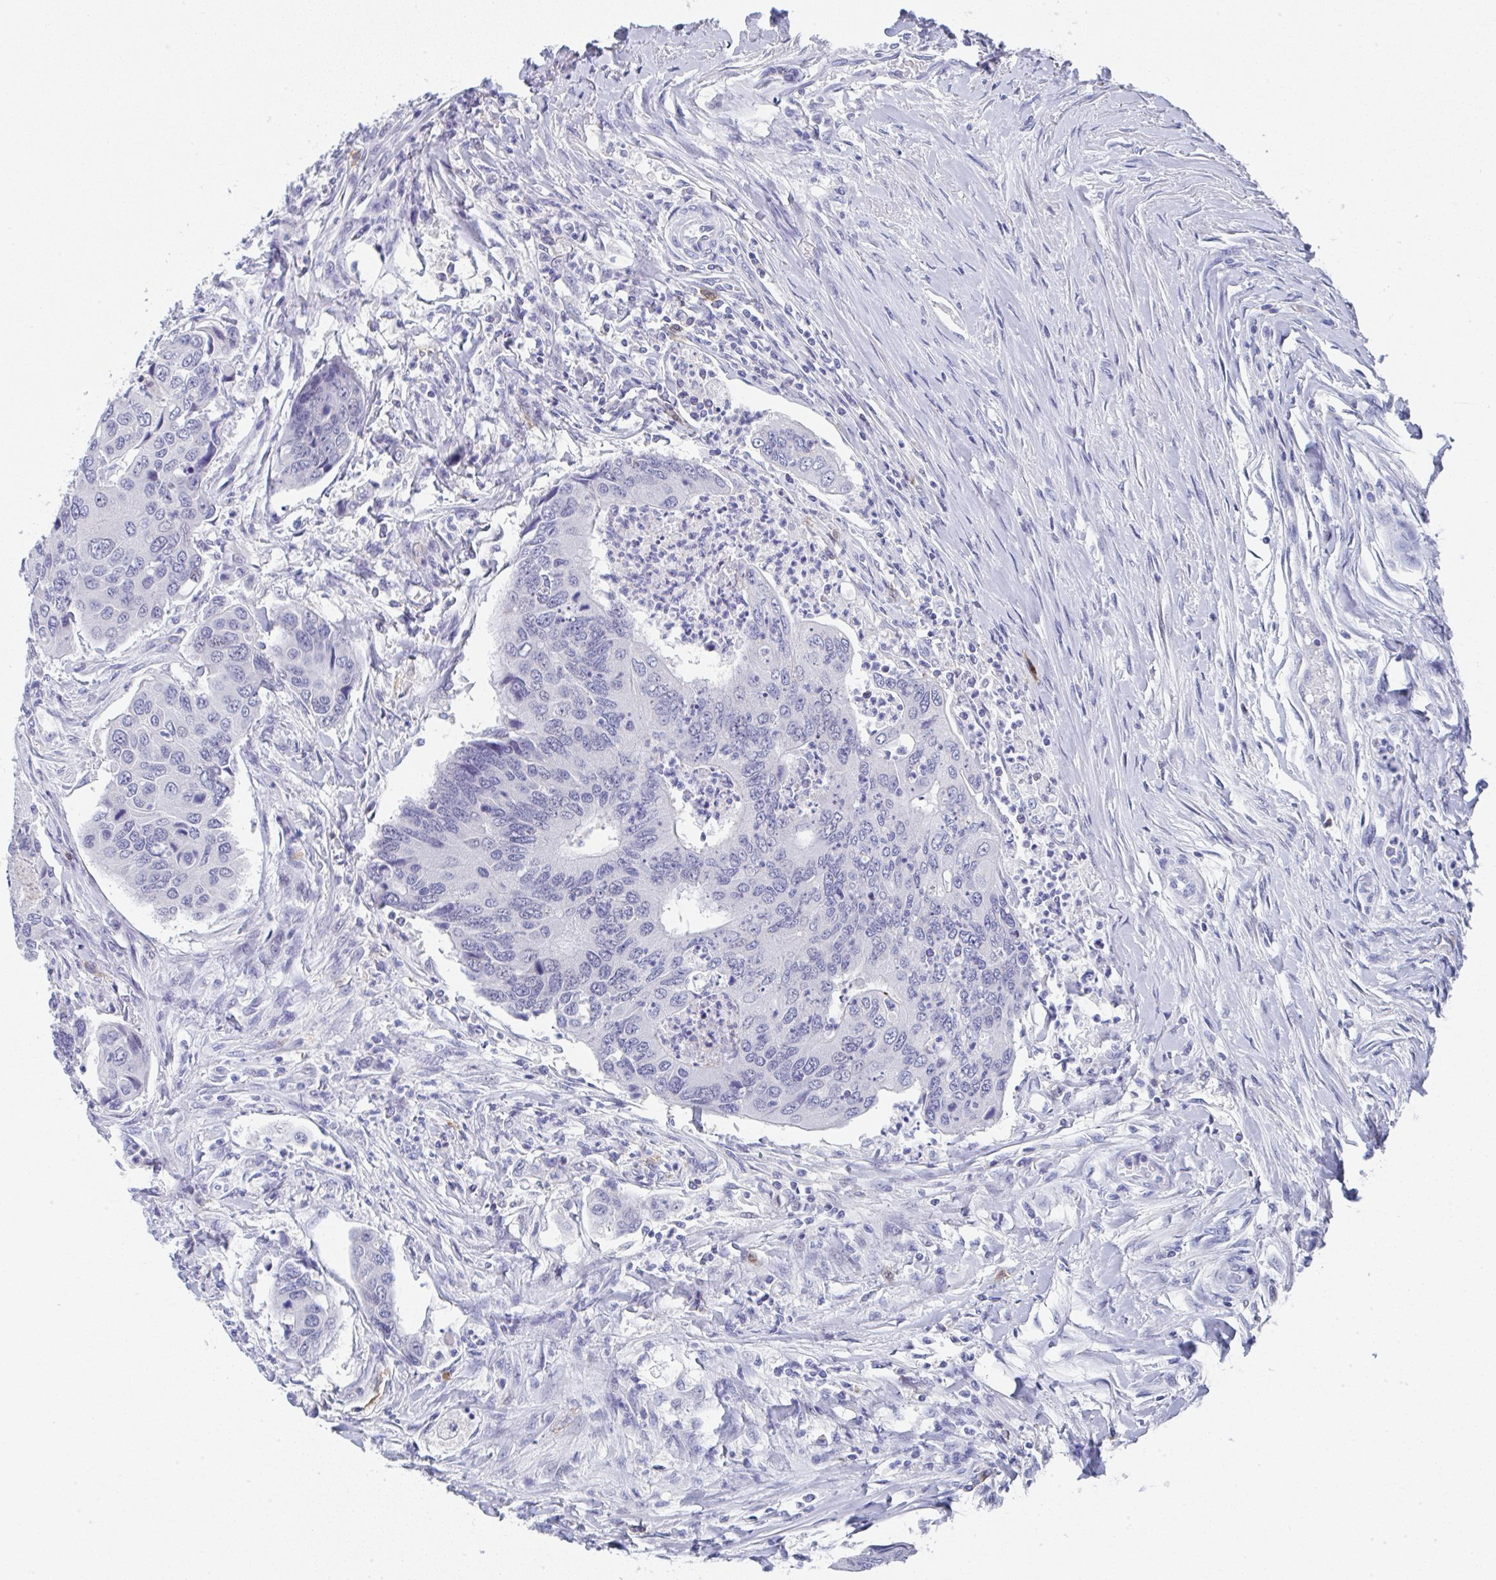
{"staining": {"intensity": "negative", "quantity": "none", "location": "none"}, "tissue": "colorectal cancer", "cell_type": "Tumor cells", "image_type": "cancer", "snomed": [{"axis": "morphology", "description": "Adenocarcinoma, NOS"}, {"axis": "topography", "description": "Colon"}], "caption": "This is a photomicrograph of IHC staining of colorectal cancer (adenocarcinoma), which shows no staining in tumor cells.", "gene": "TNFRSF8", "patient": {"sex": "female", "age": 67}}